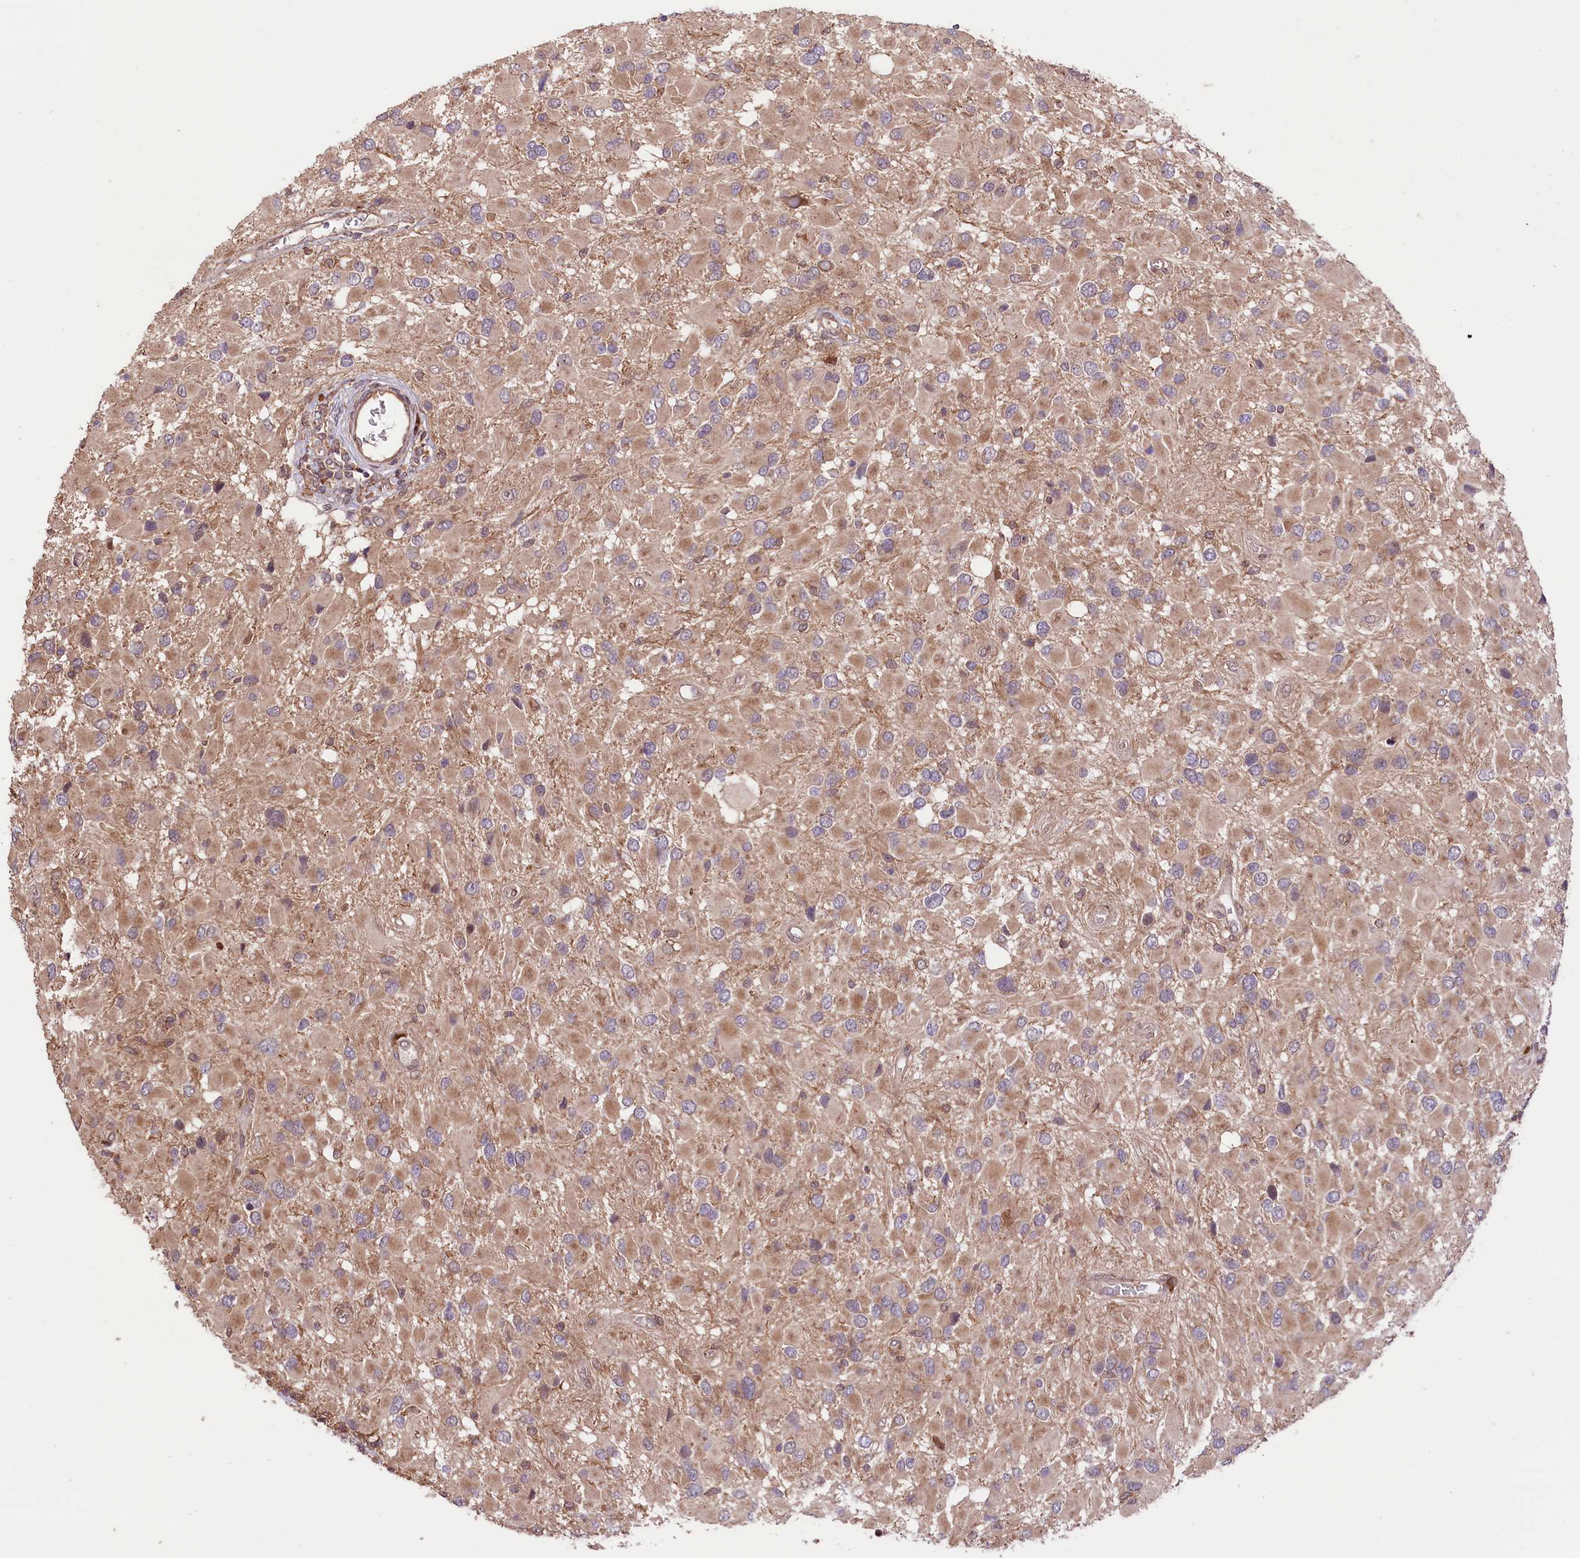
{"staining": {"intensity": "weak", "quantity": ">75%", "location": "cytoplasmic/membranous"}, "tissue": "glioma", "cell_type": "Tumor cells", "image_type": "cancer", "snomed": [{"axis": "morphology", "description": "Glioma, malignant, High grade"}, {"axis": "topography", "description": "Brain"}], "caption": "Protein positivity by immunohistochemistry (IHC) shows weak cytoplasmic/membranous expression in approximately >75% of tumor cells in glioma.", "gene": "HDAC5", "patient": {"sex": "male", "age": 53}}